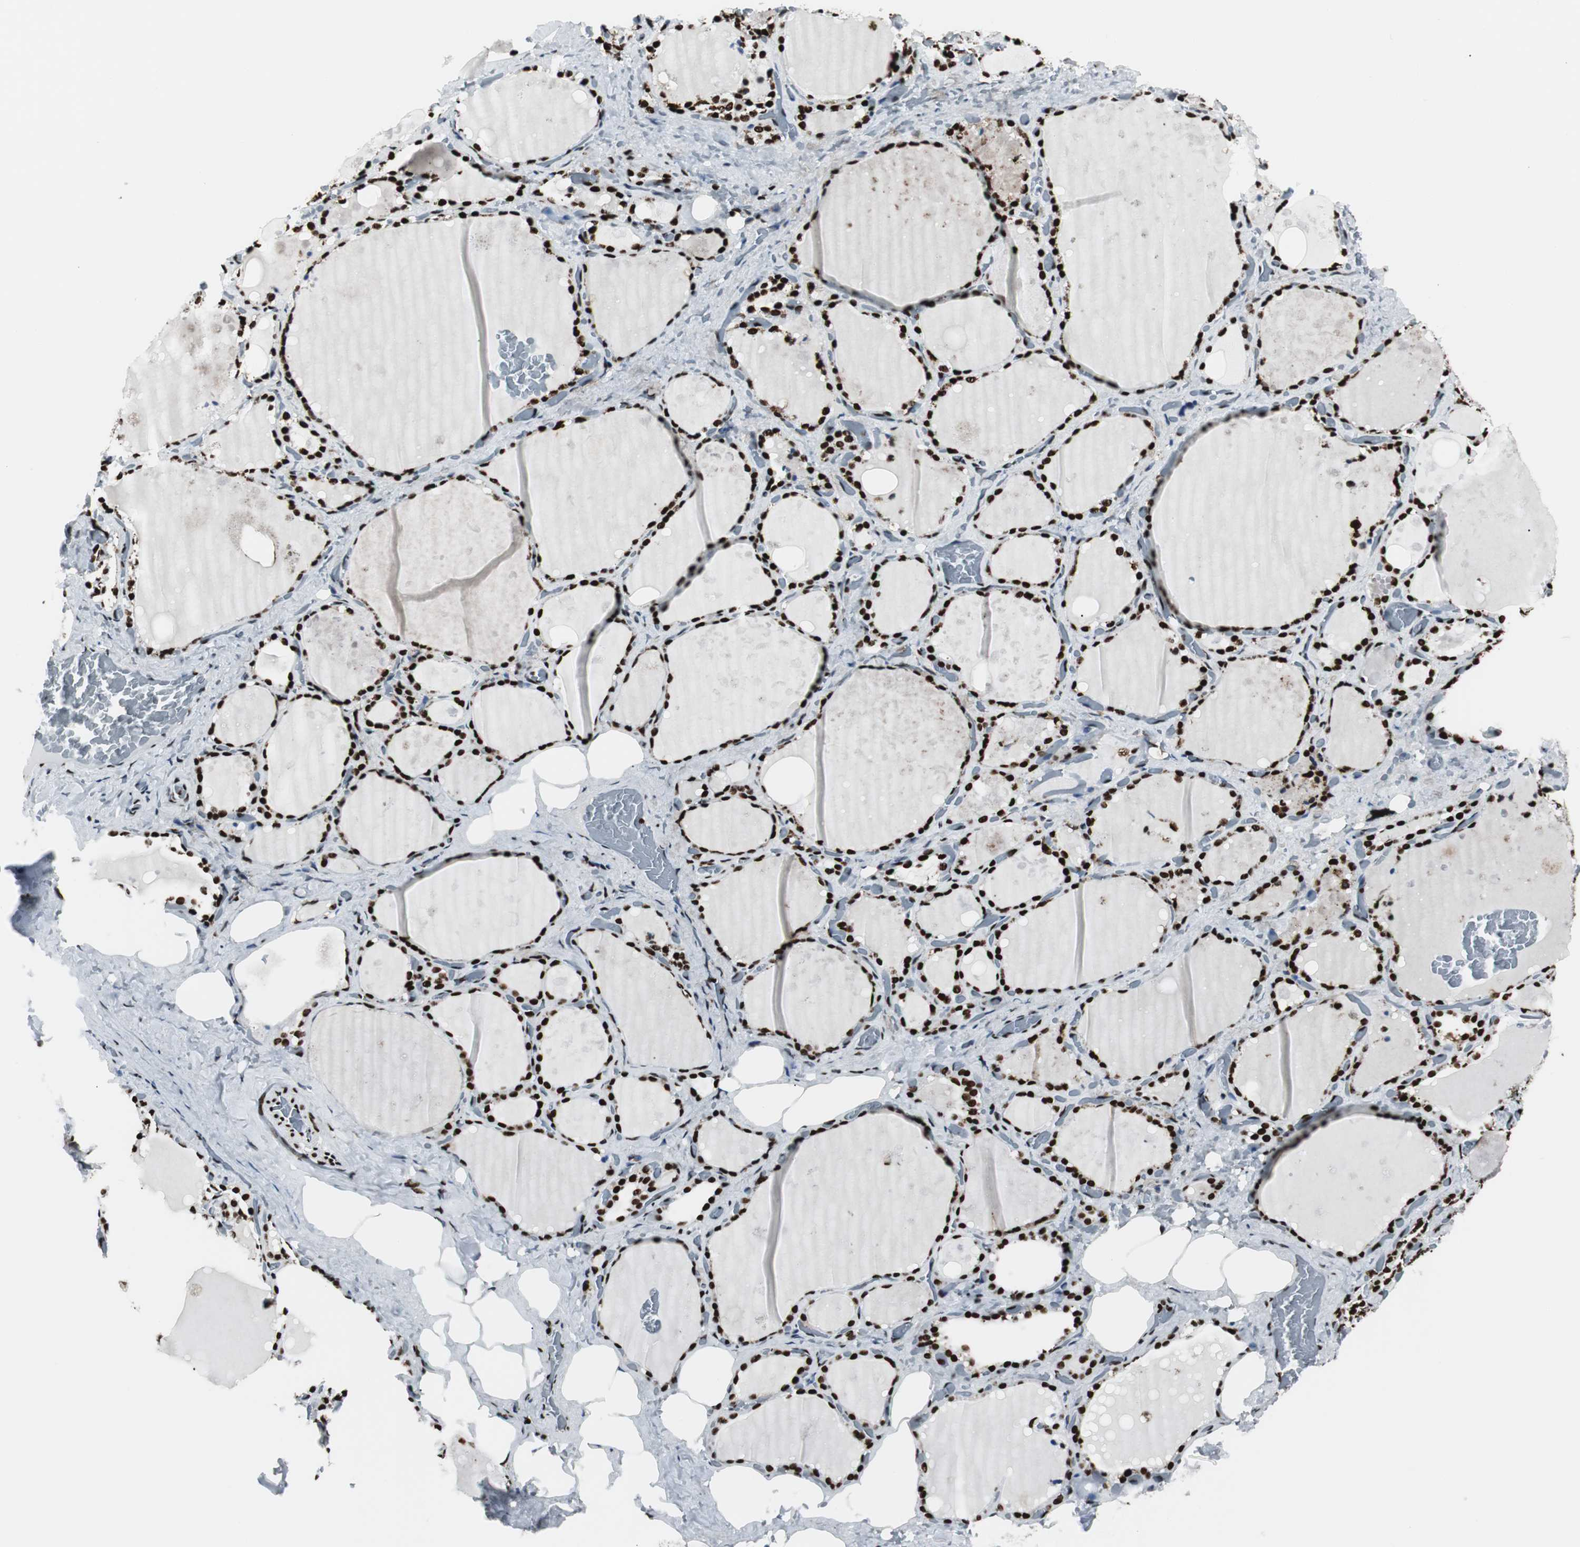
{"staining": {"intensity": "strong", "quantity": ">75%", "location": "nuclear"}, "tissue": "thyroid gland", "cell_type": "Glandular cells", "image_type": "normal", "snomed": [{"axis": "morphology", "description": "Normal tissue, NOS"}, {"axis": "topography", "description": "Thyroid gland"}], "caption": "This is an image of immunohistochemistry staining of unremarkable thyroid gland, which shows strong staining in the nuclear of glandular cells.", "gene": "NCL", "patient": {"sex": "male", "age": 61}}